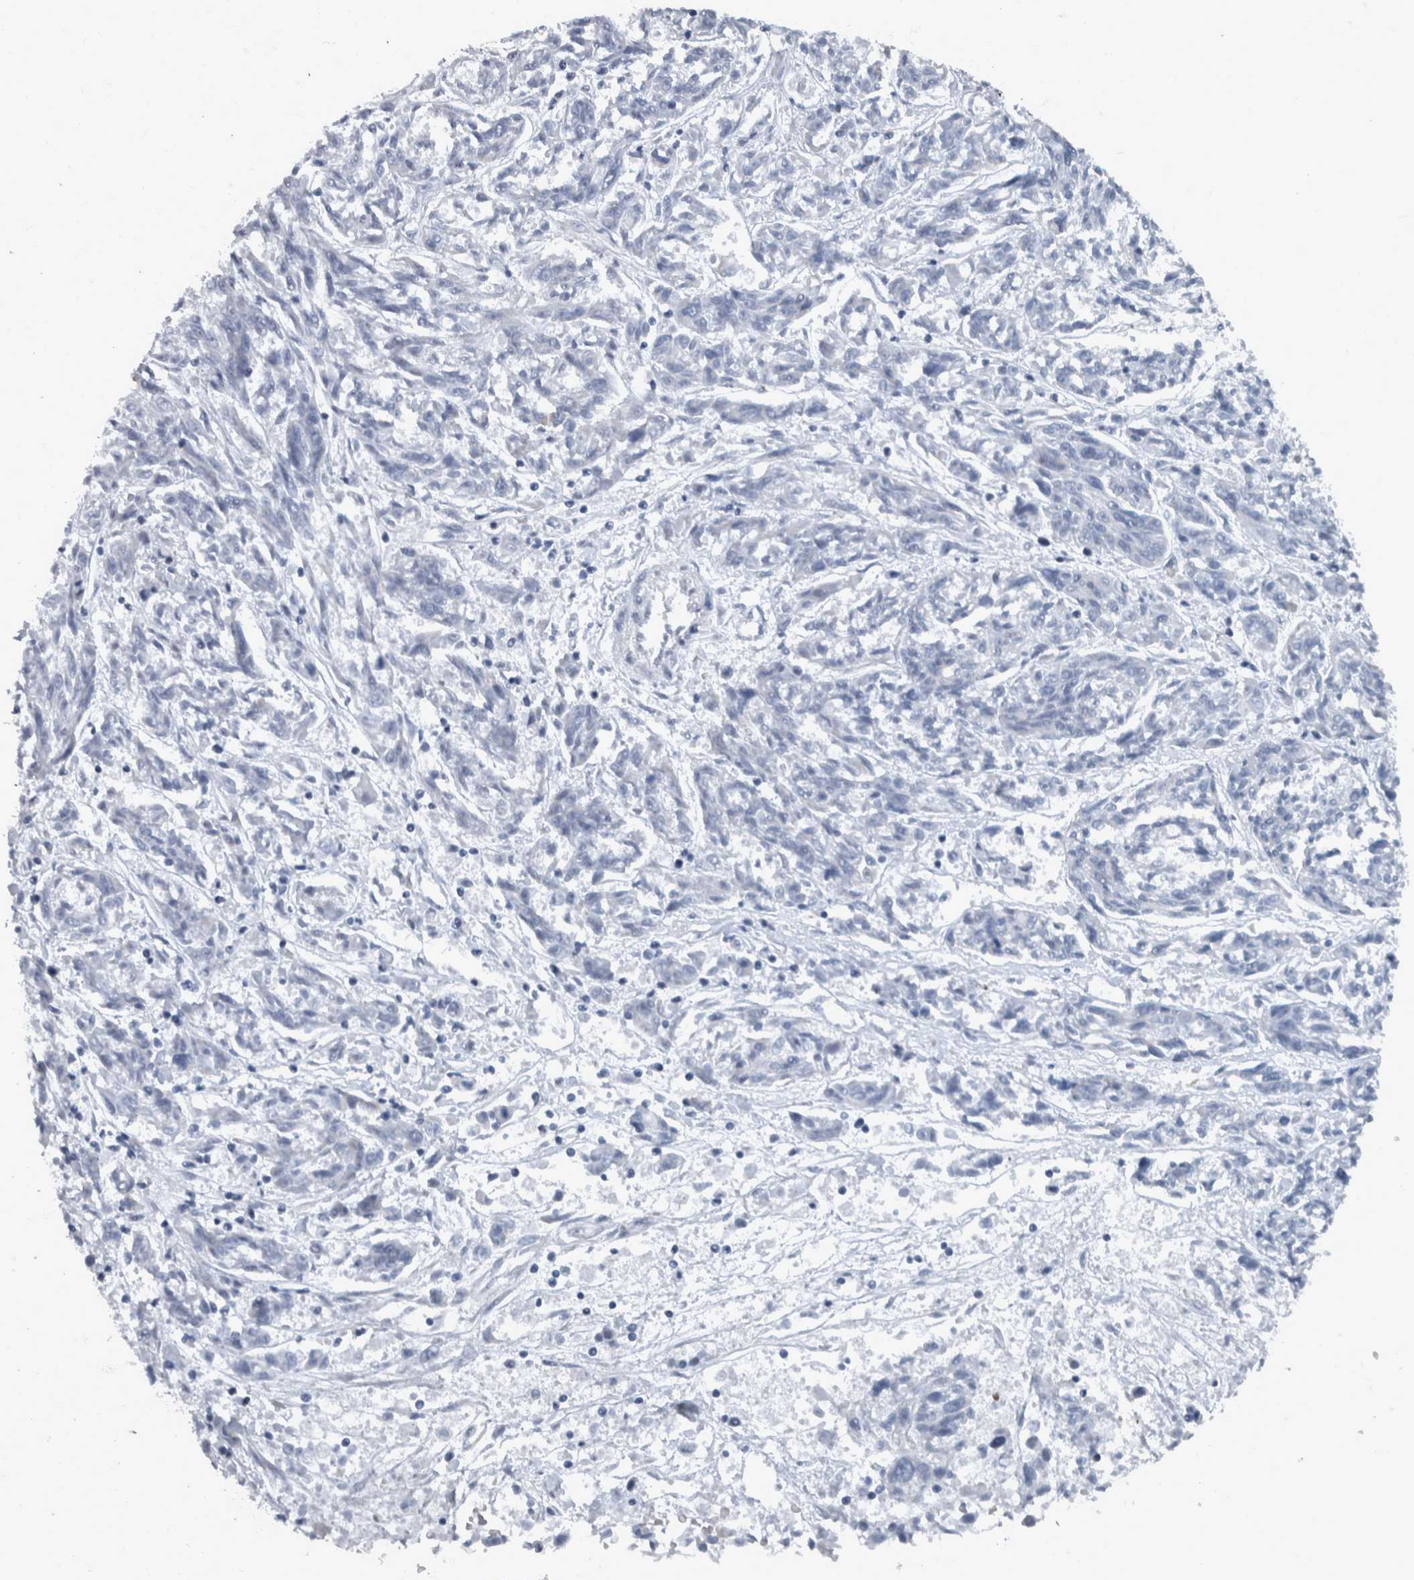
{"staining": {"intensity": "negative", "quantity": "none", "location": "none"}, "tissue": "melanoma", "cell_type": "Tumor cells", "image_type": "cancer", "snomed": [{"axis": "morphology", "description": "Malignant melanoma, NOS"}, {"axis": "topography", "description": "Skin"}], "caption": "This is a image of immunohistochemistry (IHC) staining of melanoma, which shows no expression in tumor cells.", "gene": "WDR33", "patient": {"sex": "male", "age": 53}}